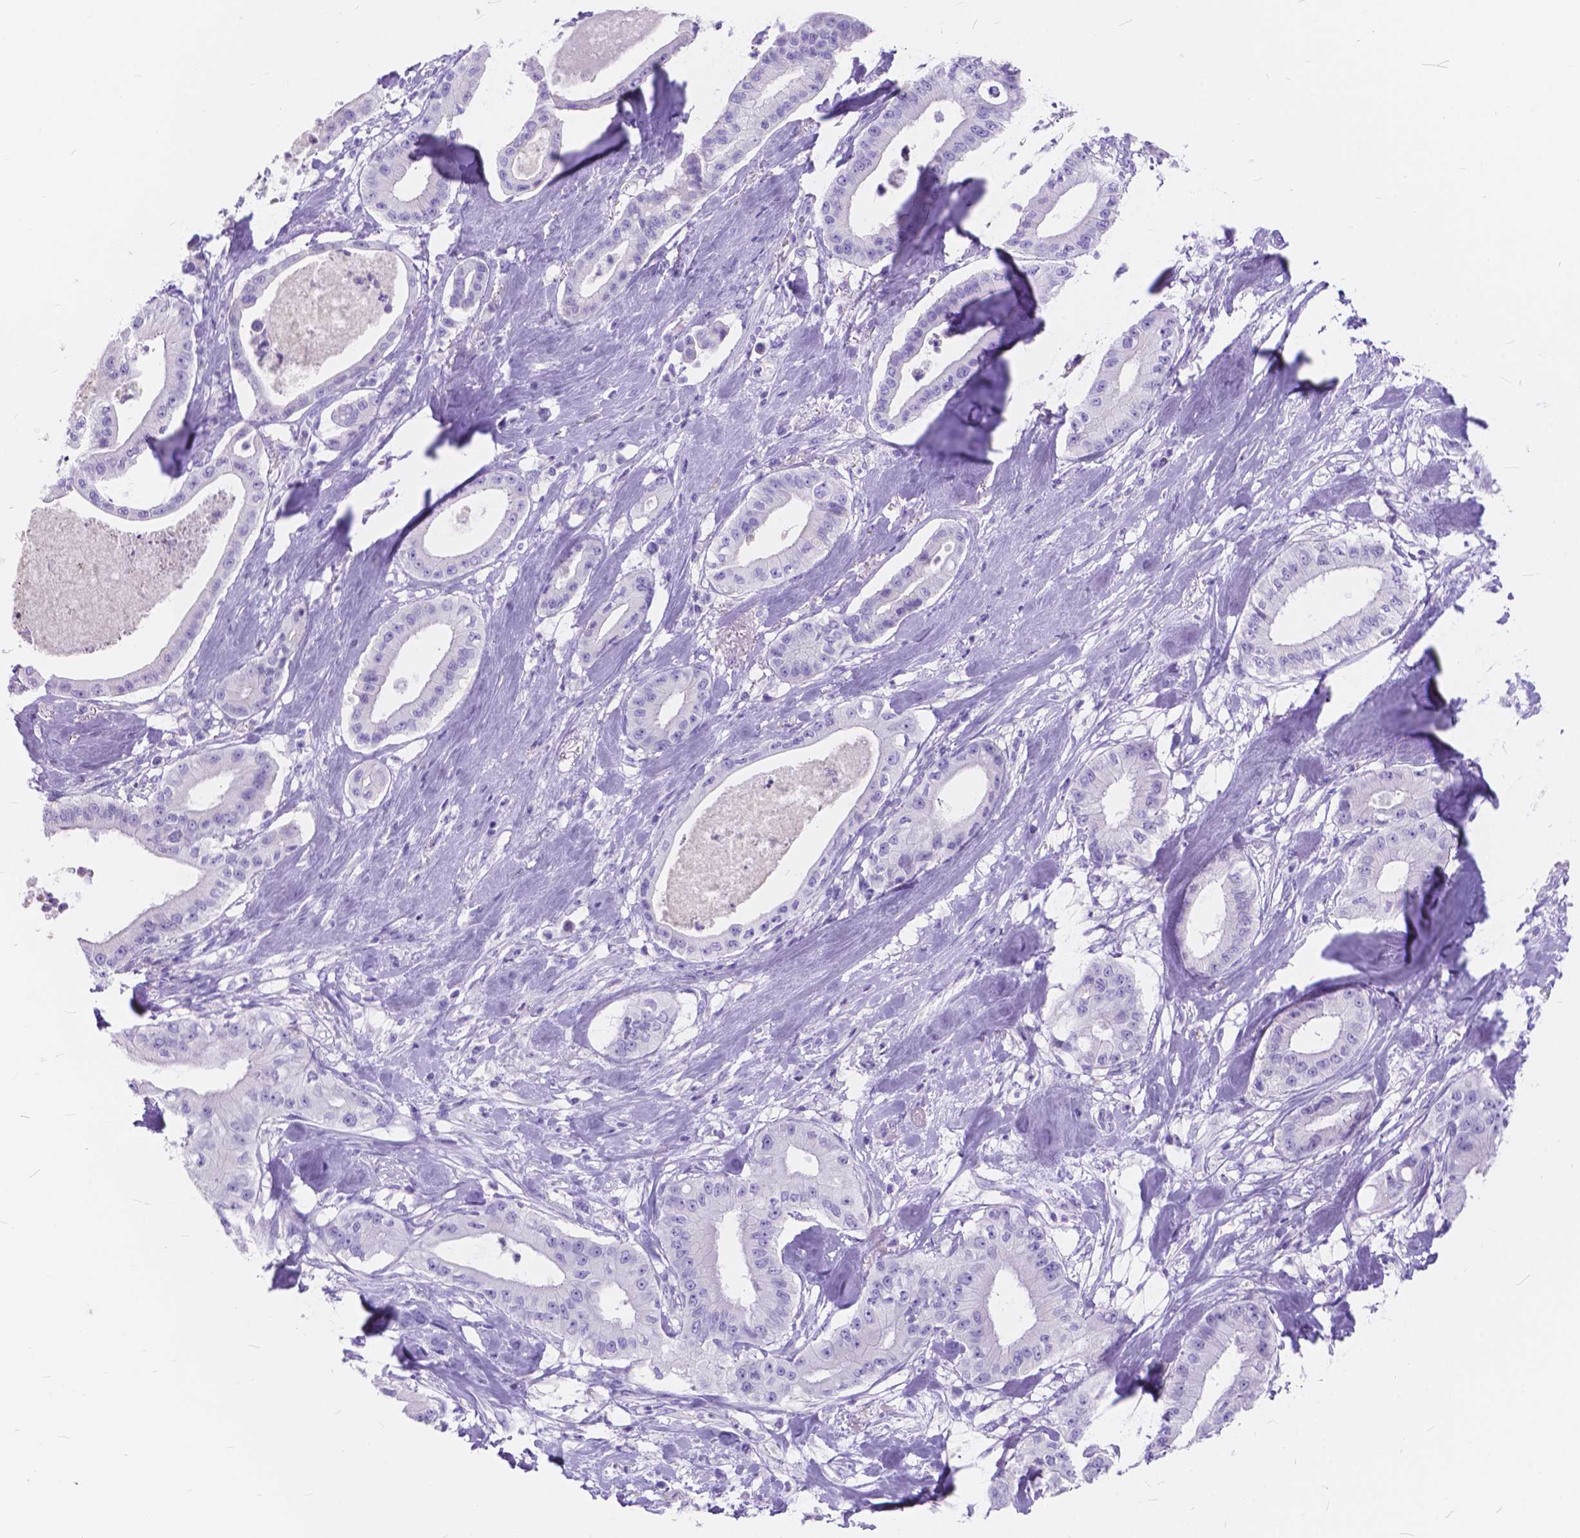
{"staining": {"intensity": "negative", "quantity": "none", "location": "none"}, "tissue": "pancreatic cancer", "cell_type": "Tumor cells", "image_type": "cancer", "snomed": [{"axis": "morphology", "description": "Adenocarcinoma, NOS"}, {"axis": "topography", "description": "Pancreas"}], "caption": "Tumor cells show no significant staining in pancreatic cancer.", "gene": "FOXL2", "patient": {"sex": "male", "age": 71}}